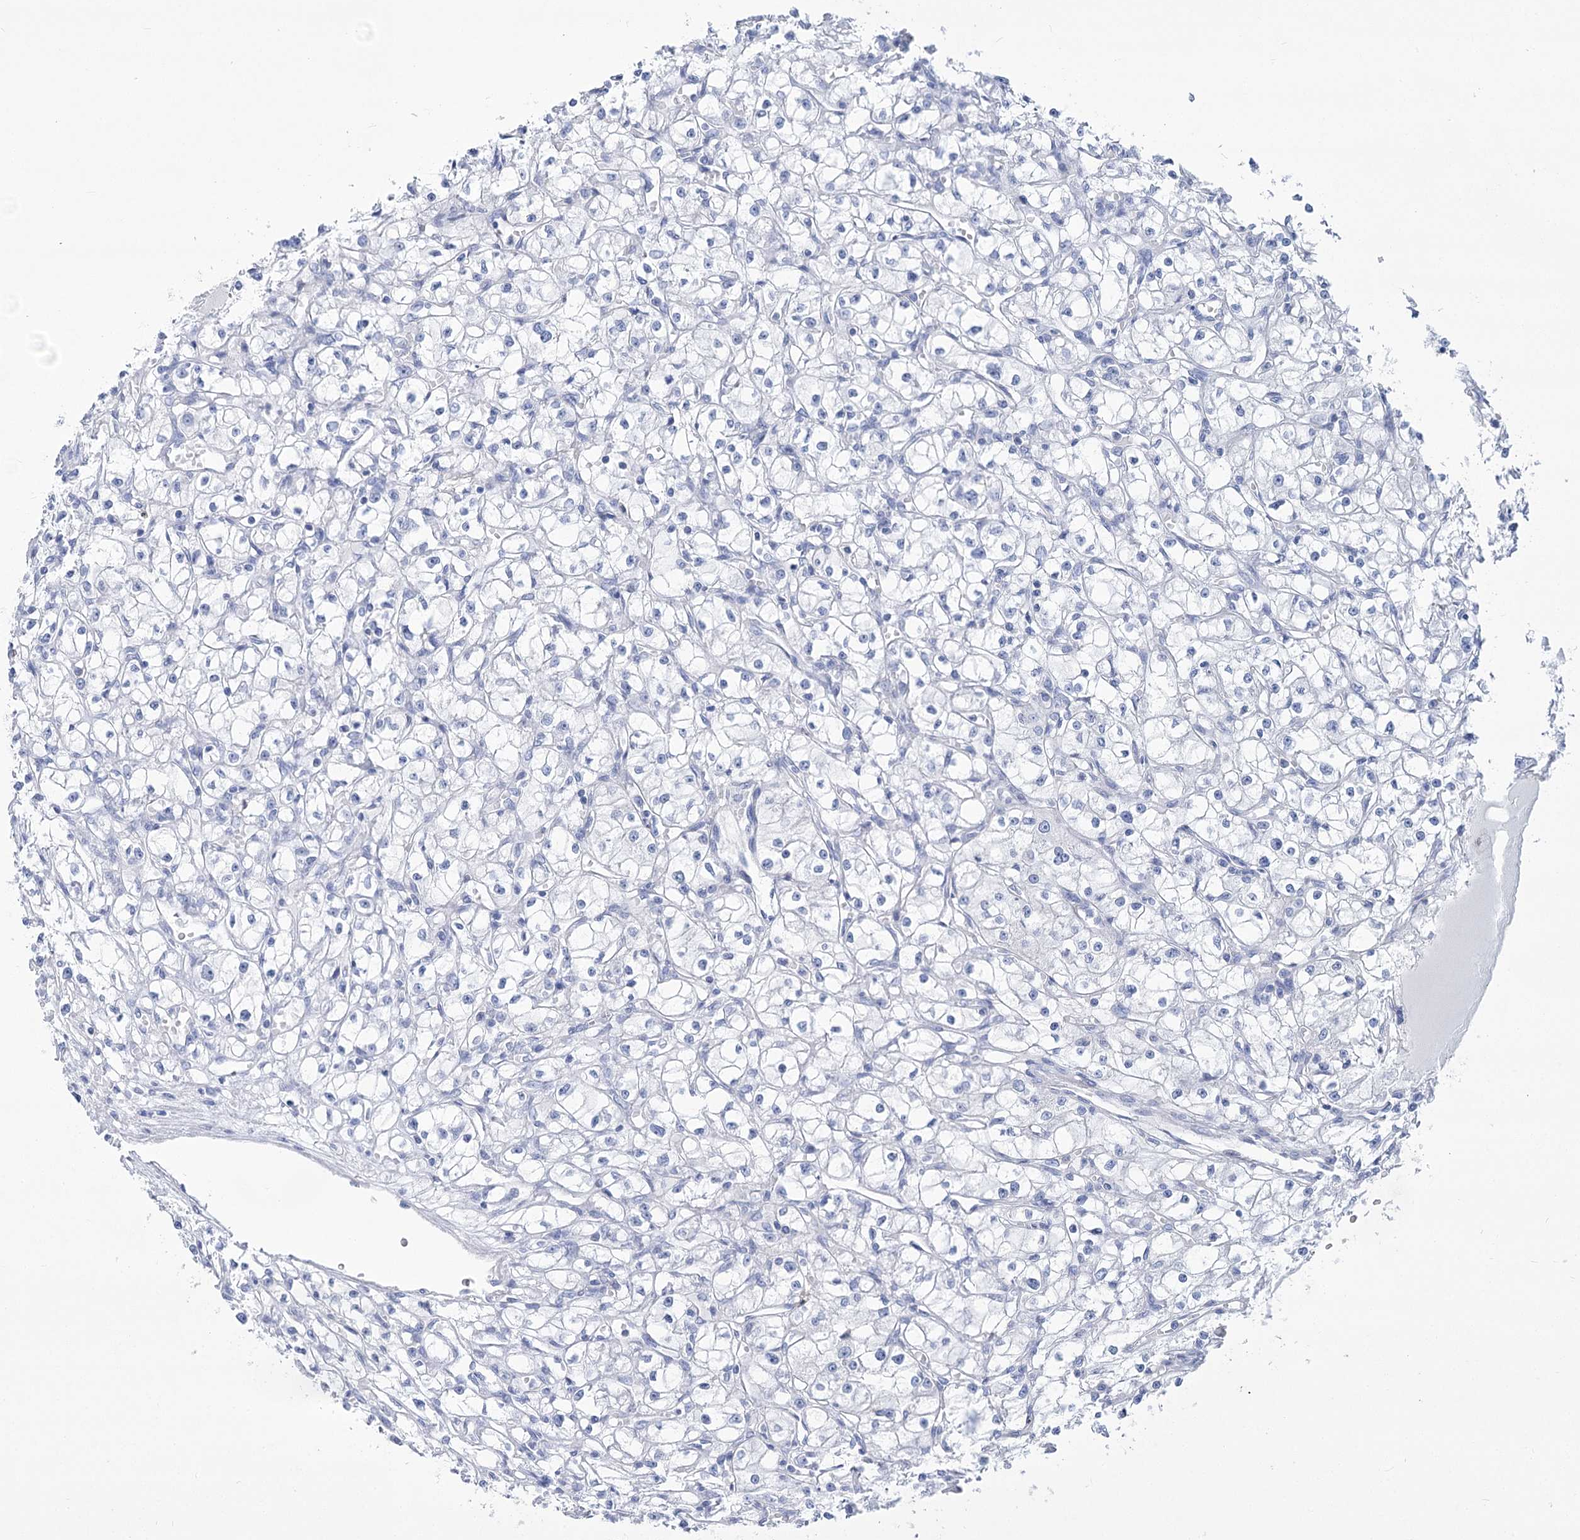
{"staining": {"intensity": "negative", "quantity": "none", "location": "none"}, "tissue": "renal cancer", "cell_type": "Tumor cells", "image_type": "cancer", "snomed": [{"axis": "morphology", "description": "Adenocarcinoma, NOS"}, {"axis": "topography", "description": "Kidney"}], "caption": "Renal cancer was stained to show a protein in brown. There is no significant expression in tumor cells.", "gene": "PCDHA1", "patient": {"sex": "male", "age": 56}}